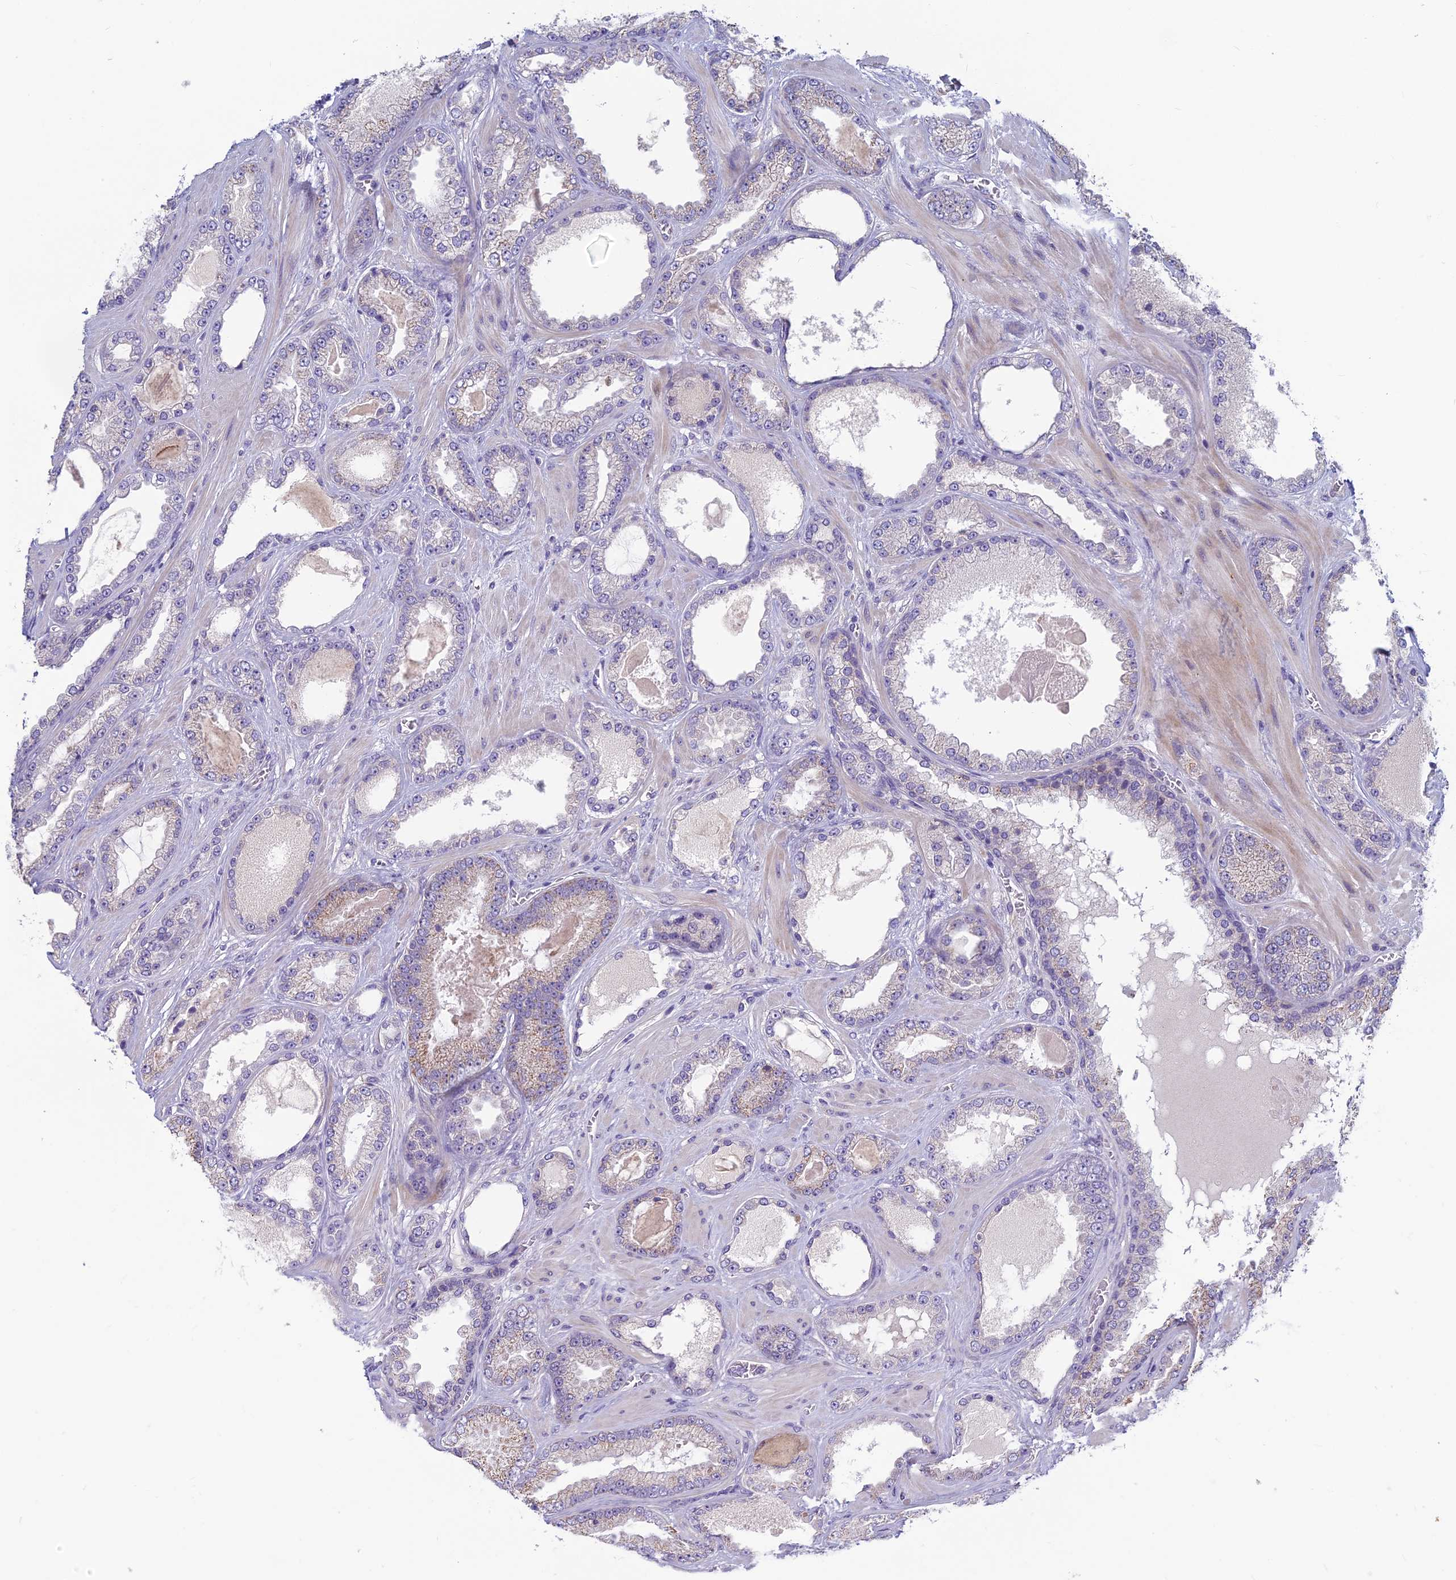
{"staining": {"intensity": "negative", "quantity": "none", "location": "none"}, "tissue": "prostate cancer", "cell_type": "Tumor cells", "image_type": "cancer", "snomed": [{"axis": "morphology", "description": "Adenocarcinoma, Low grade"}, {"axis": "topography", "description": "Prostate"}], "caption": "The histopathology image displays no staining of tumor cells in prostate cancer (adenocarcinoma (low-grade)).", "gene": "HECA", "patient": {"sex": "male", "age": 57}}